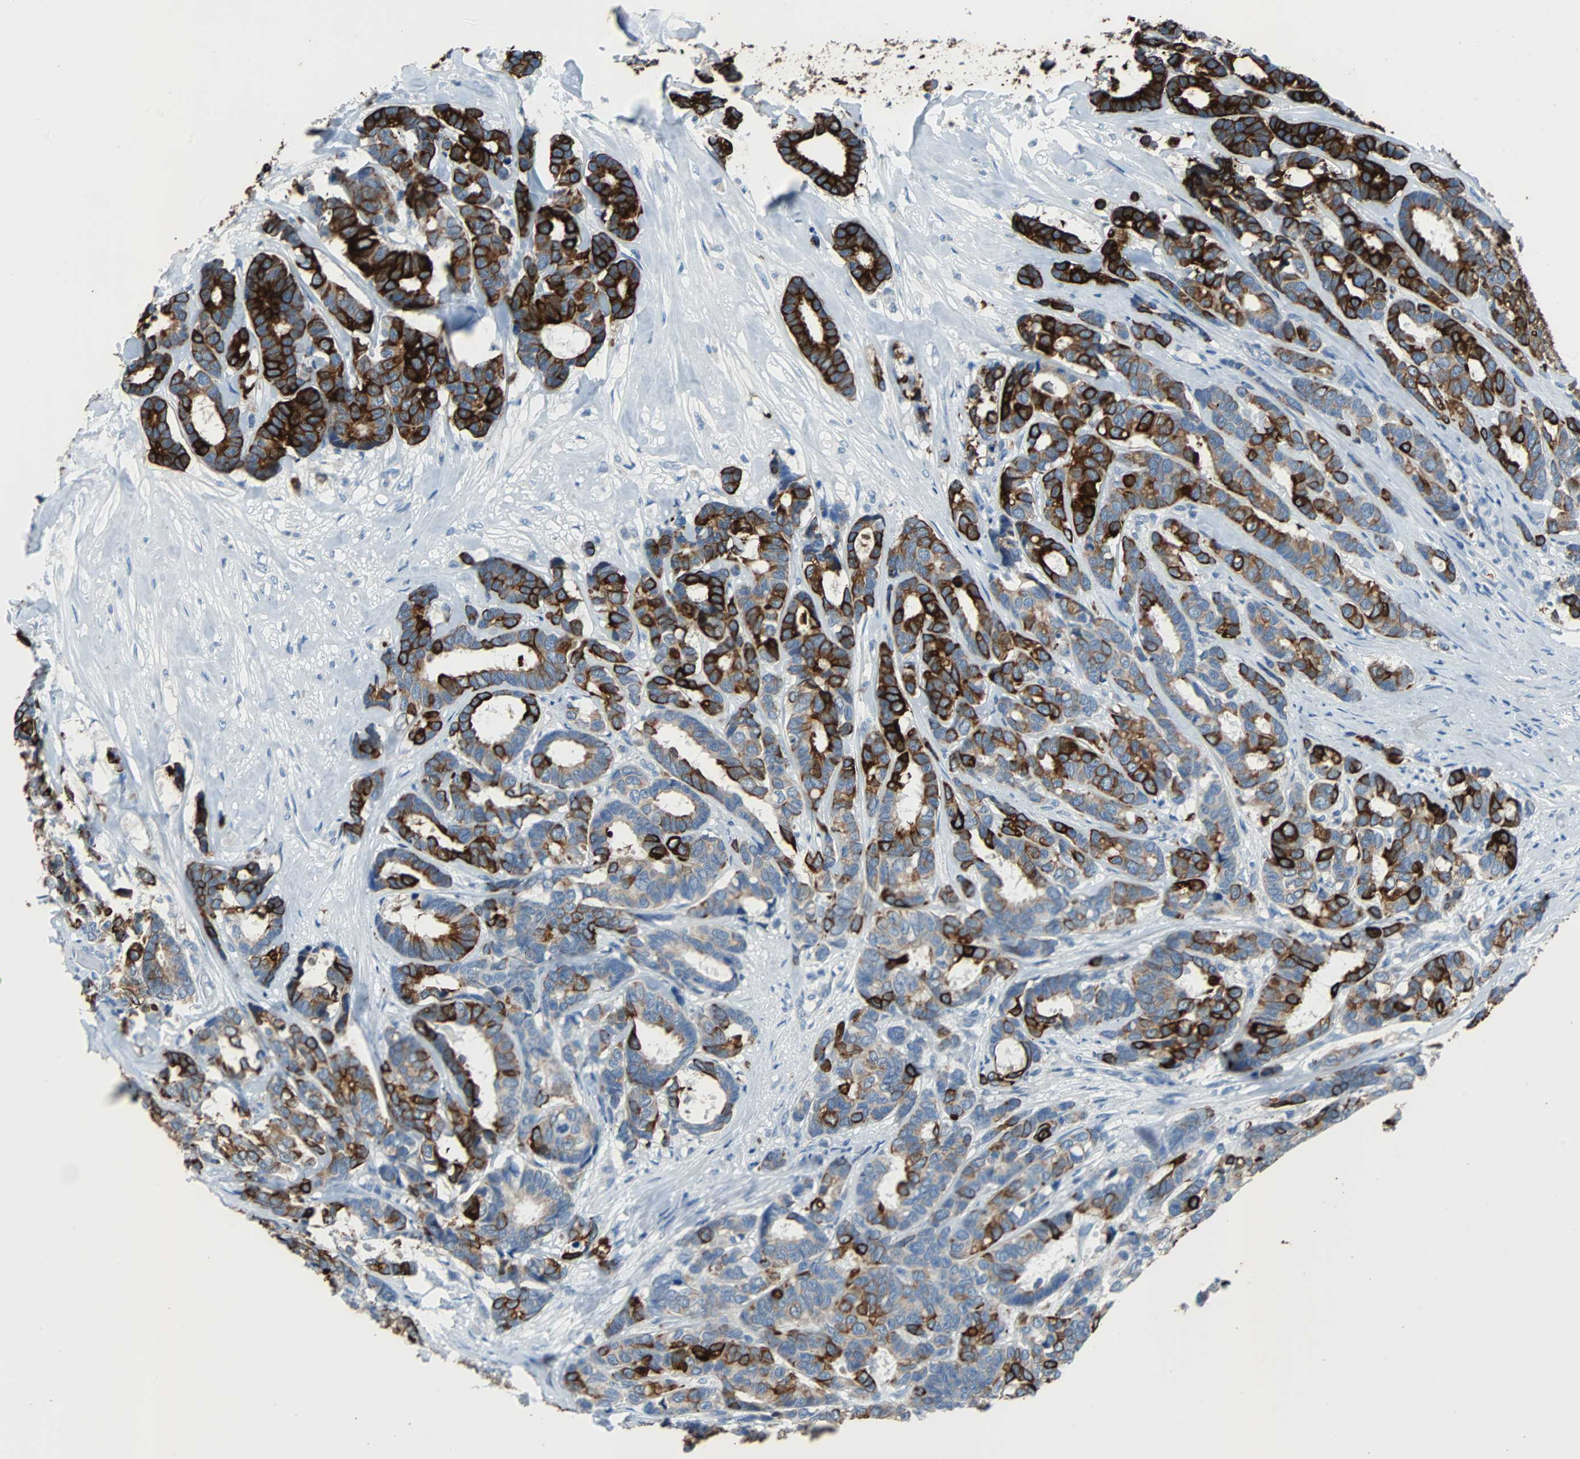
{"staining": {"intensity": "strong", "quantity": ">75%", "location": "cytoplasmic/membranous"}, "tissue": "breast cancer", "cell_type": "Tumor cells", "image_type": "cancer", "snomed": [{"axis": "morphology", "description": "Duct carcinoma"}, {"axis": "topography", "description": "Breast"}], "caption": "Immunohistochemical staining of breast cancer (infiltrating ductal carcinoma) exhibits strong cytoplasmic/membranous protein positivity in approximately >75% of tumor cells.", "gene": "KRT7", "patient": {"sex": "female", "age": 87}}